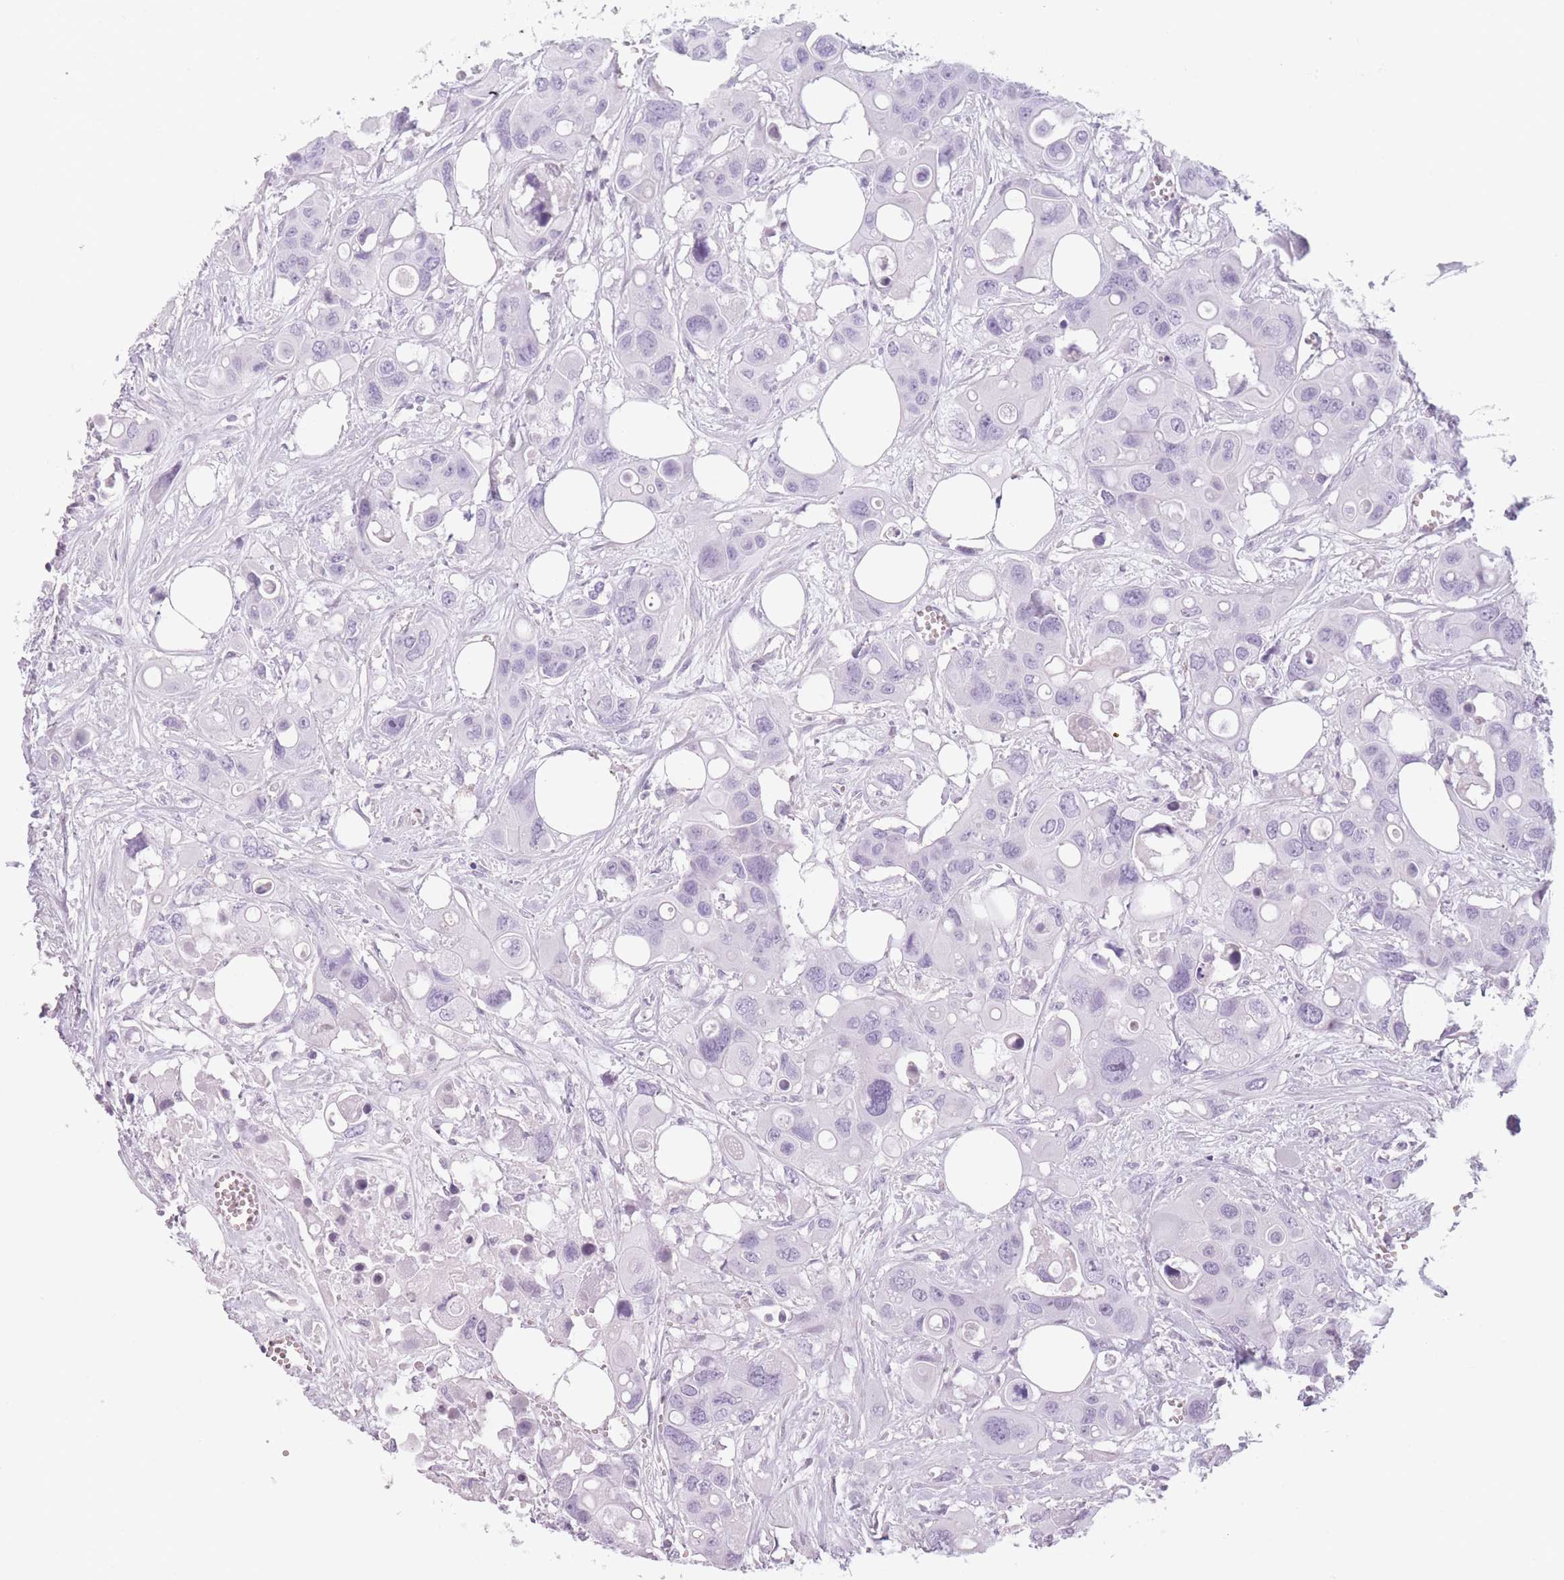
{"staining": {"intensity": "negative", "quantity": "none", "location": "none"}, "tissue": "colorectal cancer", "cell_type": "Tumor cells", "image_type": "cancer", "snomed": [{"axis": "morphology", "description": "Adenocarcinoma, NOS"}, {"axis": "topography", "description": "Colon"}], "caption": "Micrograph shows no protein expression in tumor cells of colorectal adenocarcinoma tissue.", "gene": "GGT1", "patient": {"sex": "male", "age": 77}}